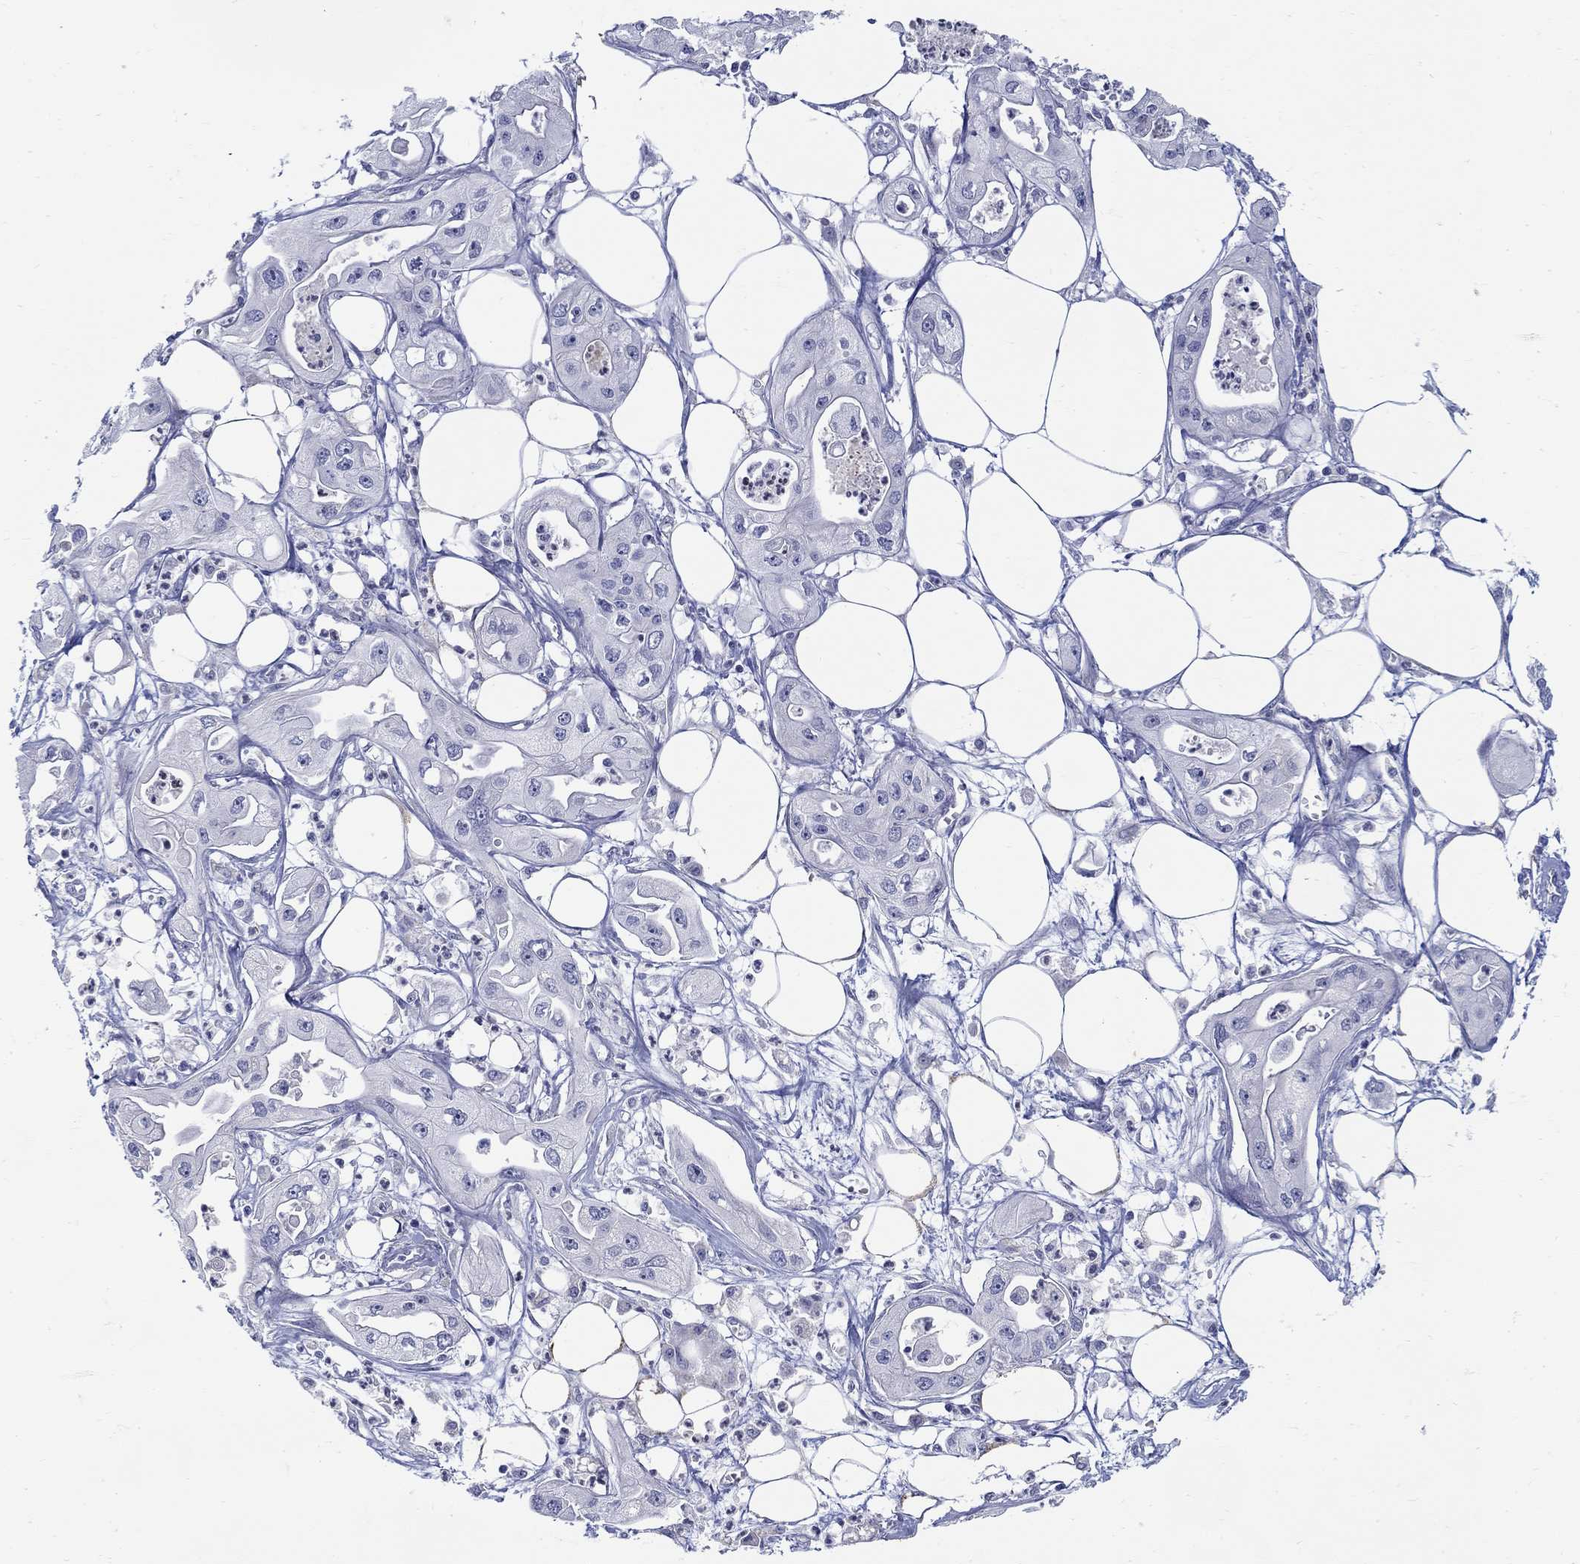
{"staining": {"intensity": "negative", "quantity": "none", "location": "none"}, "tissue": "pancreatic cancer", "cell_type": "Tumor cells", "image_type": "cancer", "snomed": [{"axis": "morphology", "description": "Adenocarcinoma, NOS"}, {"axis": "topography", "description": "Pancreas"}], "caption": "This is an immunohistochemistry (IHC) histopathology image of human pancreatic cancer (adenocarcinoma). There is no positivity in tumor cells.", "gene": "ABCA4", "patient": {"sex": "male", "age": 70}}